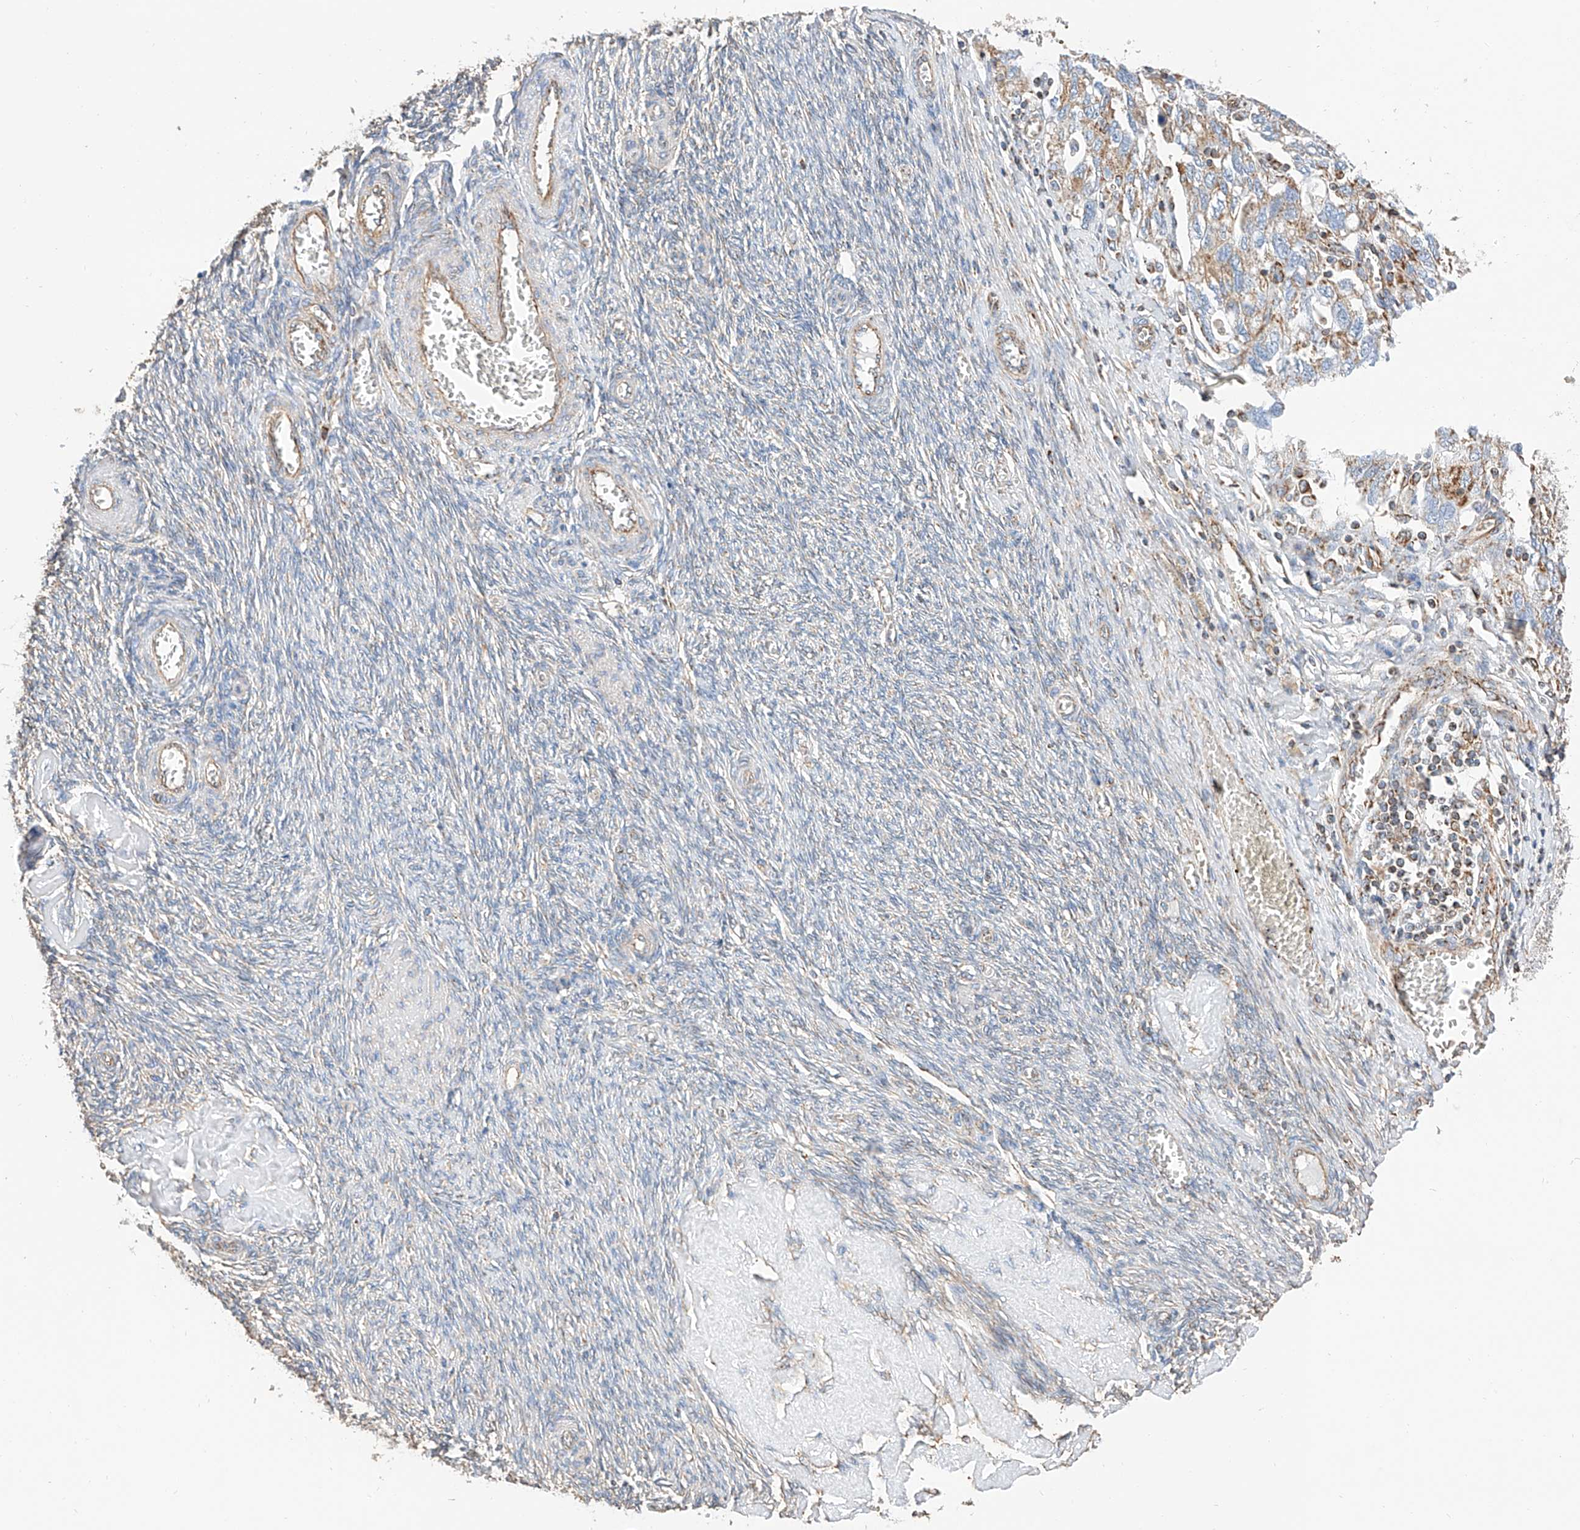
{"staining": {"intensity": "moderate", "quantity": ">75%", "location": "cytoplasmic/membranous"}, "tissue": "ovarian cancer", "cell_type": "Tumor cells", "image_type": "cancer", "snomed": [{"axis": "morphology", "description": "Carcinoma, NOS"}, {"axis": "morphology", "description": "Cystadenocarcinoma, serous, NOS"}, {"axis": "topography", "description": "Ovary"}], "caption": "Moderate cytoplasmic/membranous staining is identified in about >75% of tumor cells in carcinoma (ovarian).", "gene": "NDUFV3", "patient": {"sex": "female", "age": 69}}